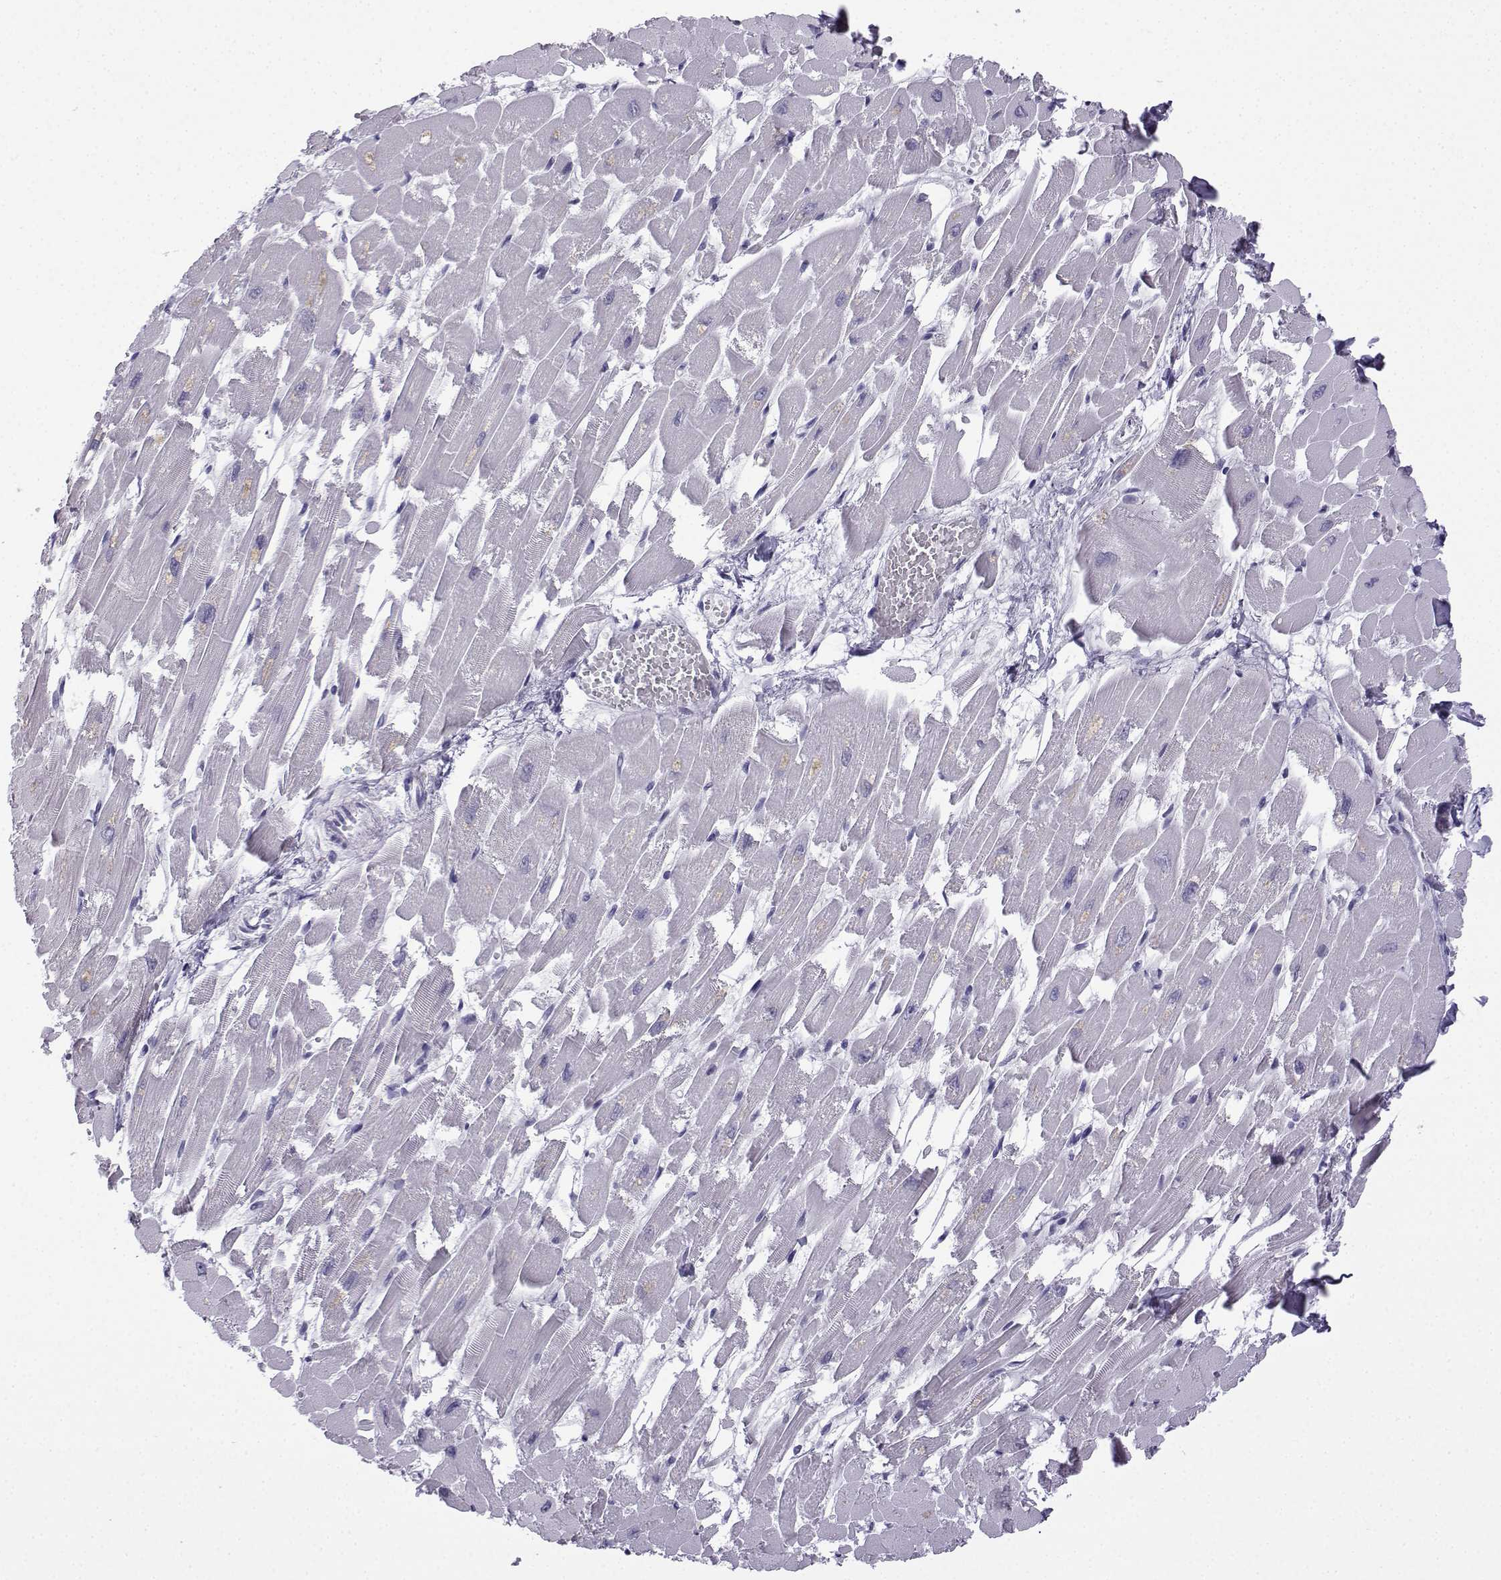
{"staining": {"intensity": "negative", "quantity": "none", "location": "none"}, "tissue": "heart muscle", "cell_type": "Cardiomyocytes", "image_type": "normal", "snomed": [{"axis": "morphology", "description": "Normal tissue, NOS"}, {"axis": "topography", "description": "Heart"}], "caption": "The photomicrograph exhibits no significant positivity in cardiomyocytes of heart muscle. Nuclei are stained in blue.", "gene": "MRGBP", "patient": {"sex": "female", "age": 52}}